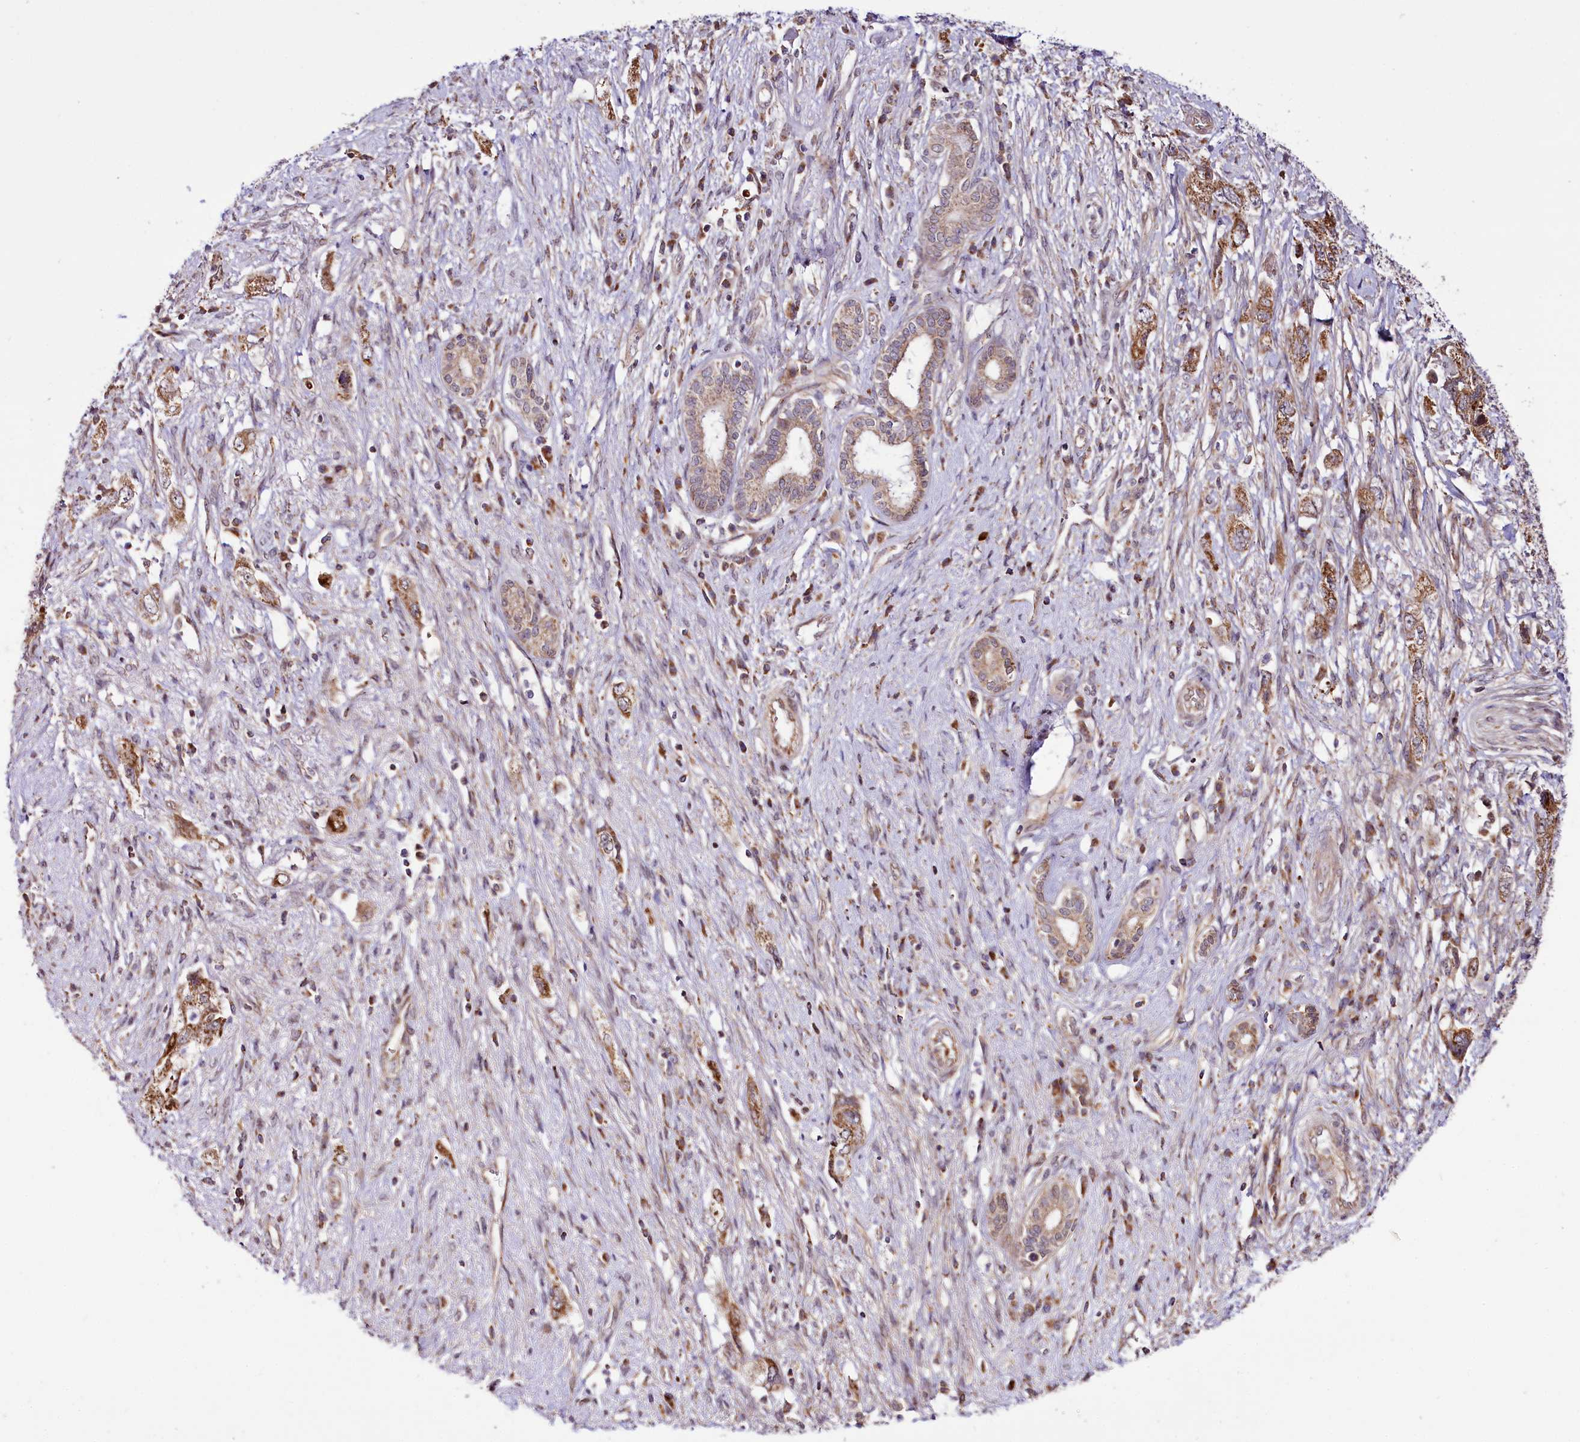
{"staining": {"intensity": "moderate", "quantity": ">75%", "location": "cytoplasmic/membranous"}, "tissue": "pancreatic cancer", "cell_type": "Tumor cells", "image_type": "cancer", "snomed": [{"axis": "morphology", "description": "Adenocarcinoma, NOS"}, {"axis": "topography", "description": "Pancreas"}], "caption": "Protein positivity by immunohistochemistry (IHC) demonstrates moderate cytoplasmic/membranous expression in about >75% of tumor cells in pancreatic cancer (adenocarcinoma). The protein of interest is shown in brown color, while the nuclei are stained blue.", "gene": "ST7", "patient": {"sex": "female", "age": 73}}